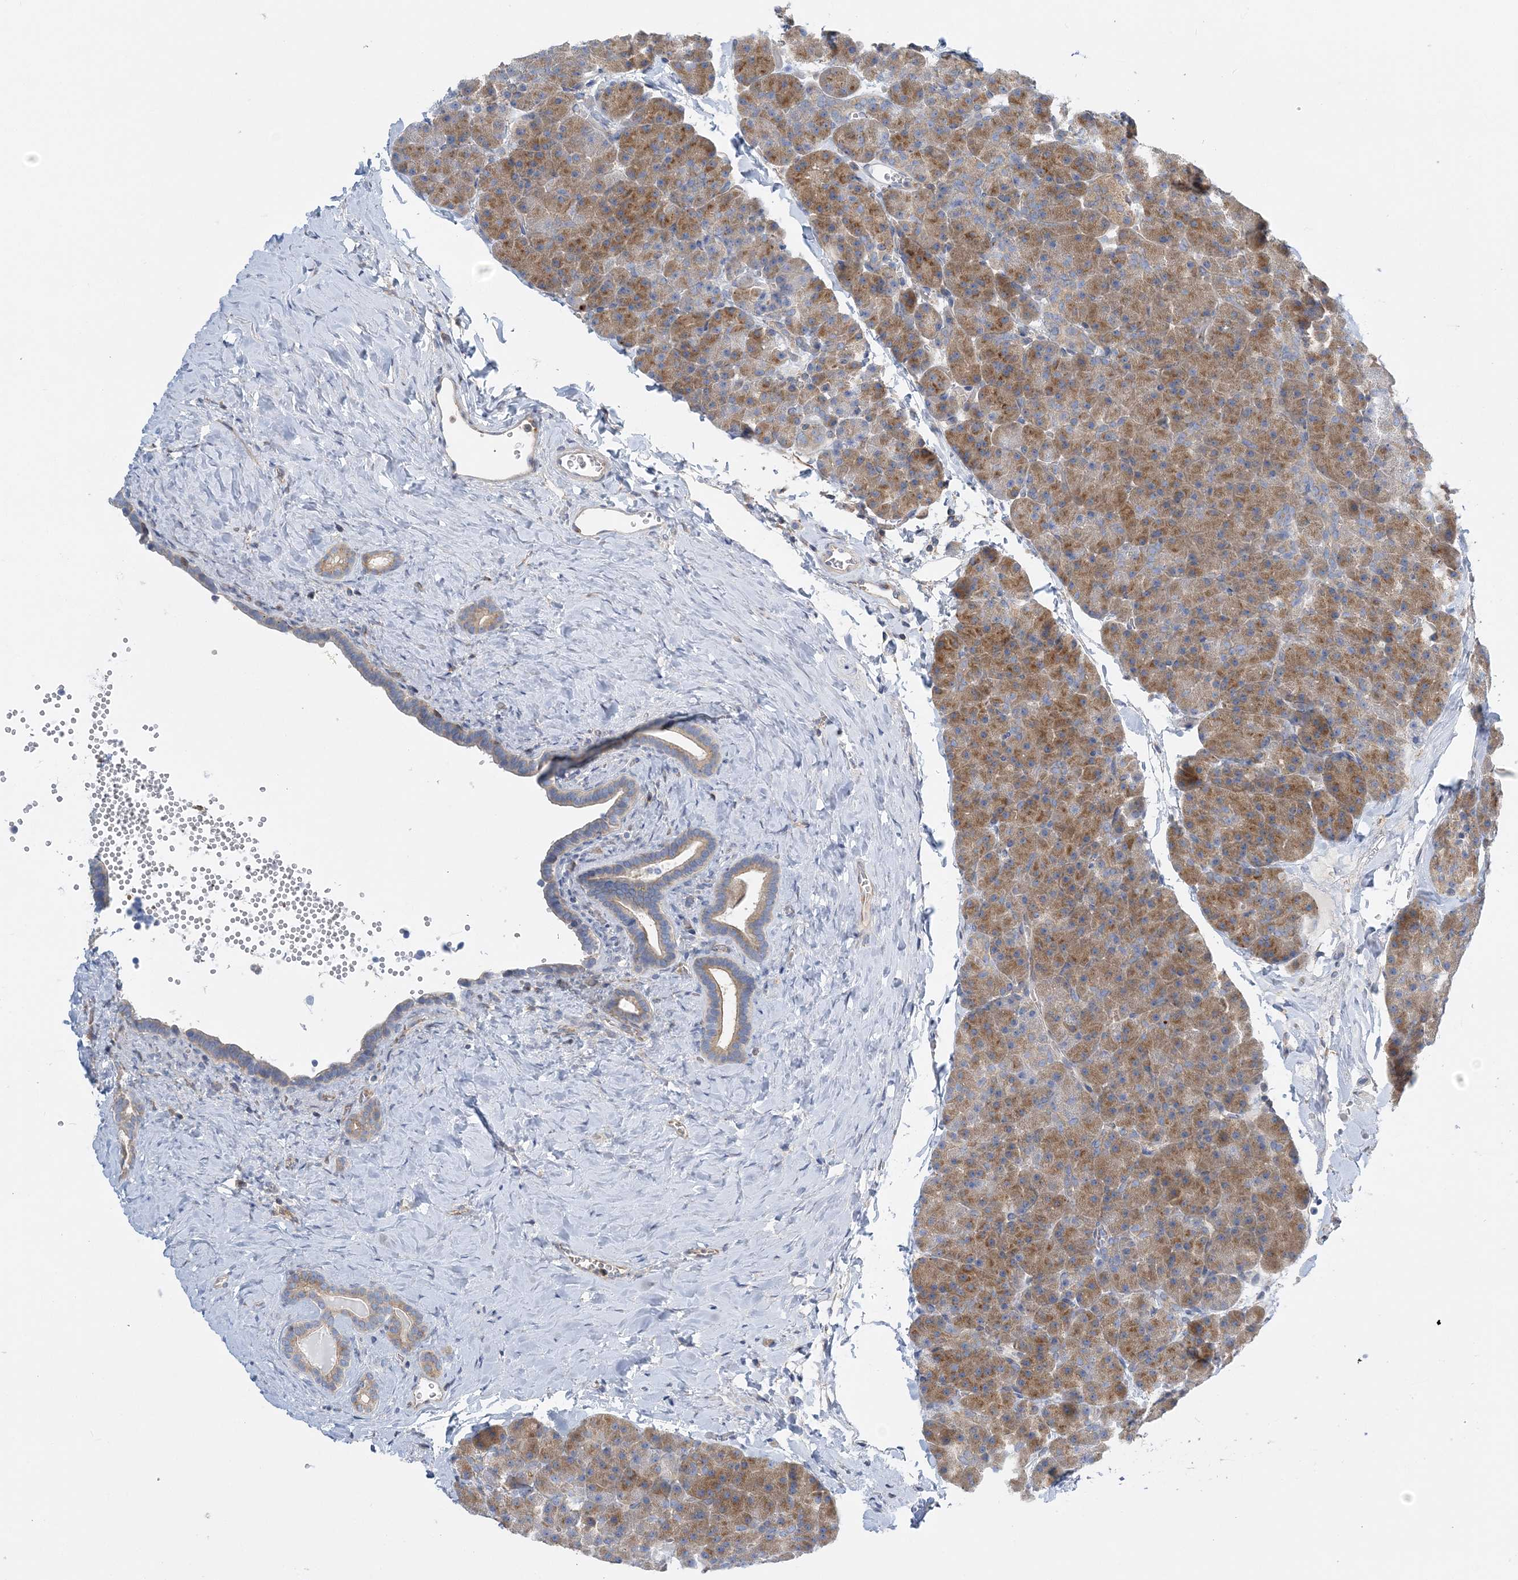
{"staining": {"intensity": "moderate", "quantity": ">75%", "location": "cytoplasmic/membranous"}, "tissue": "pancreas", "cell_type": "Exocrine glandular cells", "image_type": "normal", "snomed": [{"axis": "morphology", "description": "Normal tissue, NOS"}, {"axis": "morphology", "description": "Carcinoid, malignant, NOS"}, {"axis": "topography", "description": "Pancreas"}], "caption": "Immunohistochemical staining of normal human pancreas shows moderate cytoplasmic/membranous protein staining in approximately >75% of exocrine glandular cells.", "gene": "FAM114A2", "patient": {"sex": "female", "age": 35}}